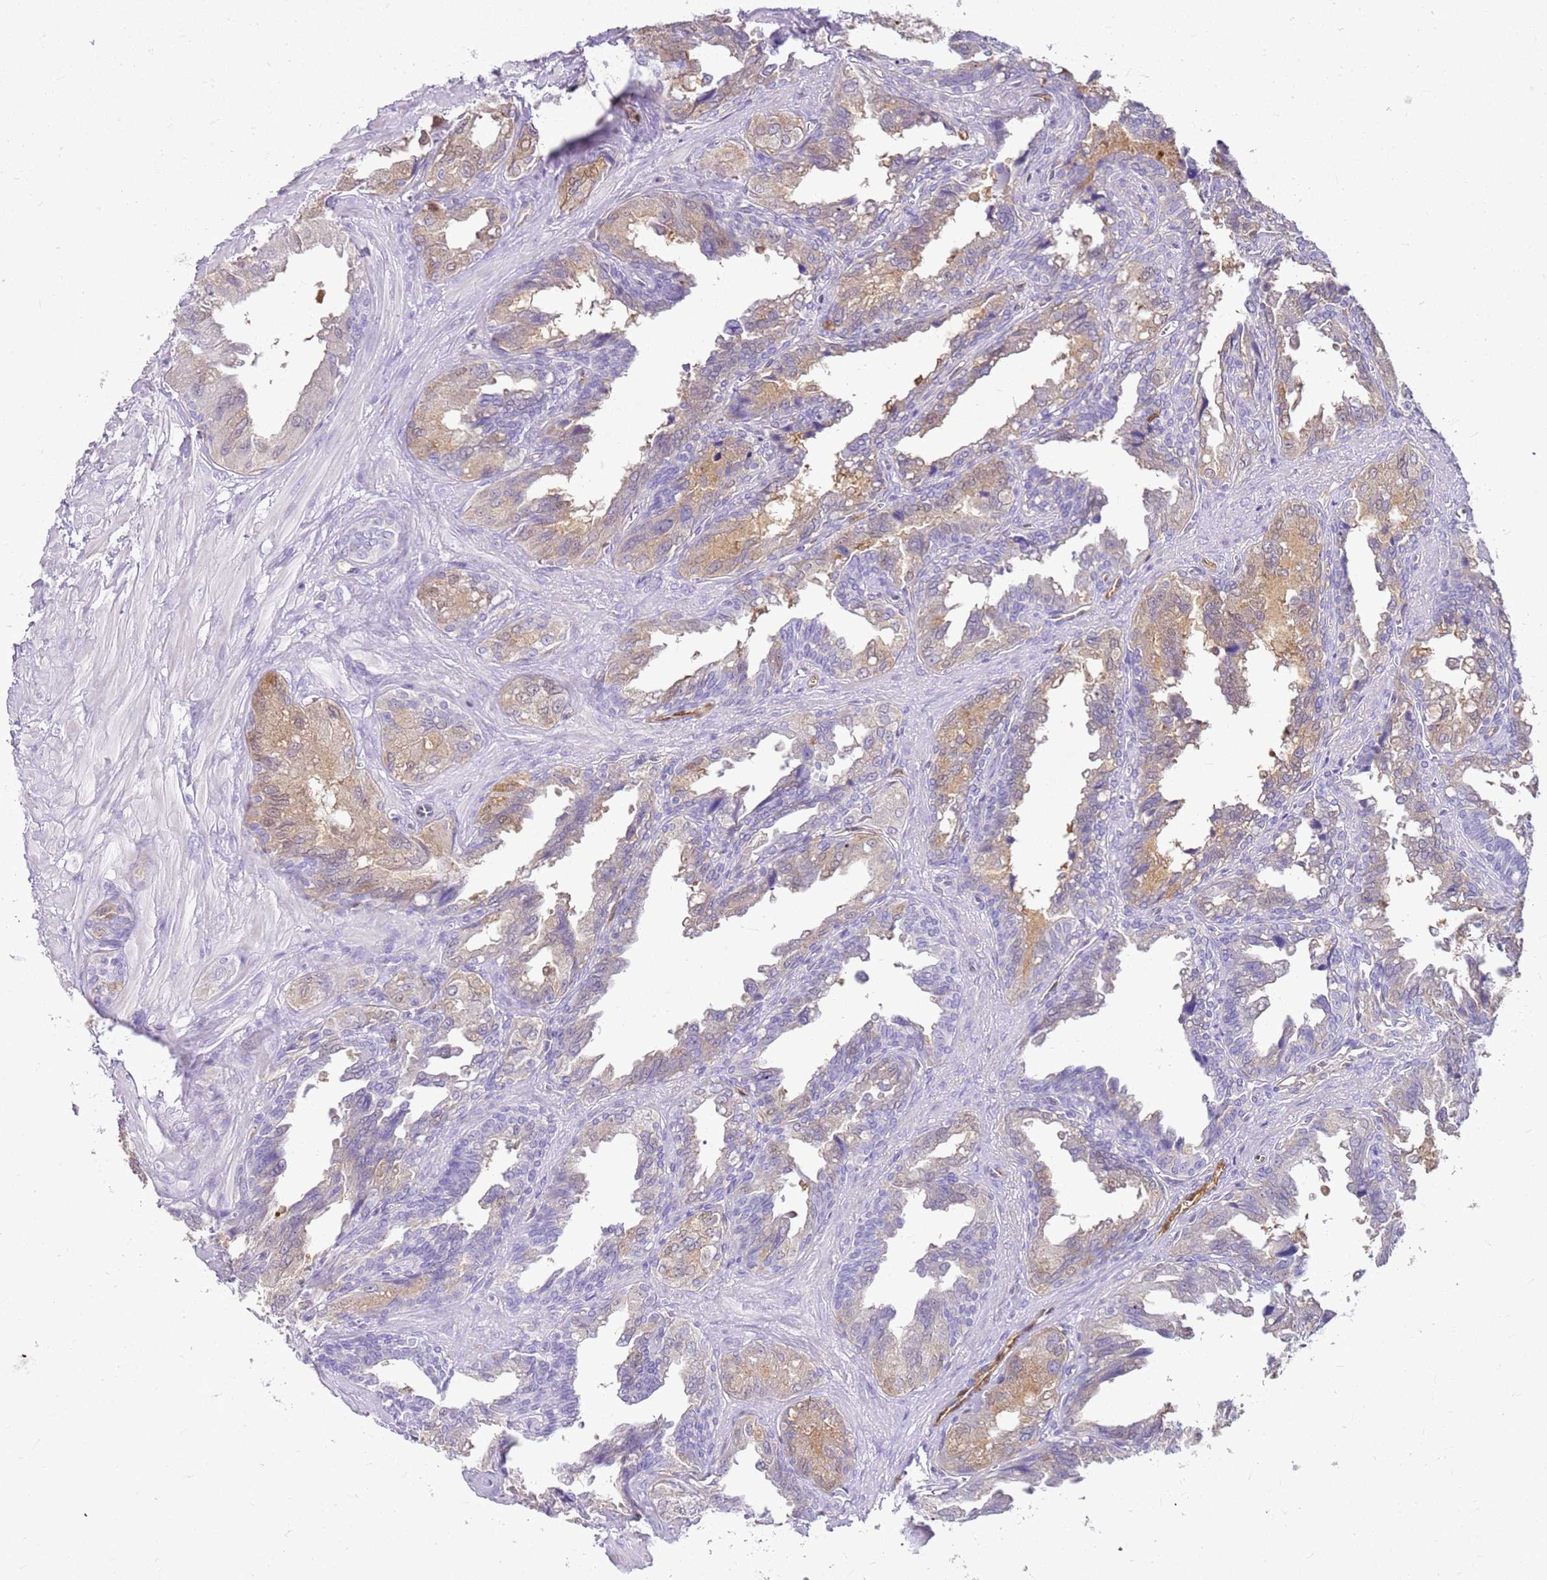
{"staining": {"intensity": "weak", "quantity": "25%-75%", "location": "cytoplasmic/membranous"}, "tissue": "seminal vesicle", "cell_type": "Glandular cells", "image_type": "normal", "snomed": [{"axis": "morphology", "description": "Normal tissue, NOS"}, {"axis": "topography", "description": "Seminal veicle"}], "caption": "Protein staining of benign seminal vesicle reveals weak cytoplasmic/membranous staining in about 25%-75% of glandular cells.", "gene": "SULT1E1", "patient": {"sex": "male", "age": 67}}